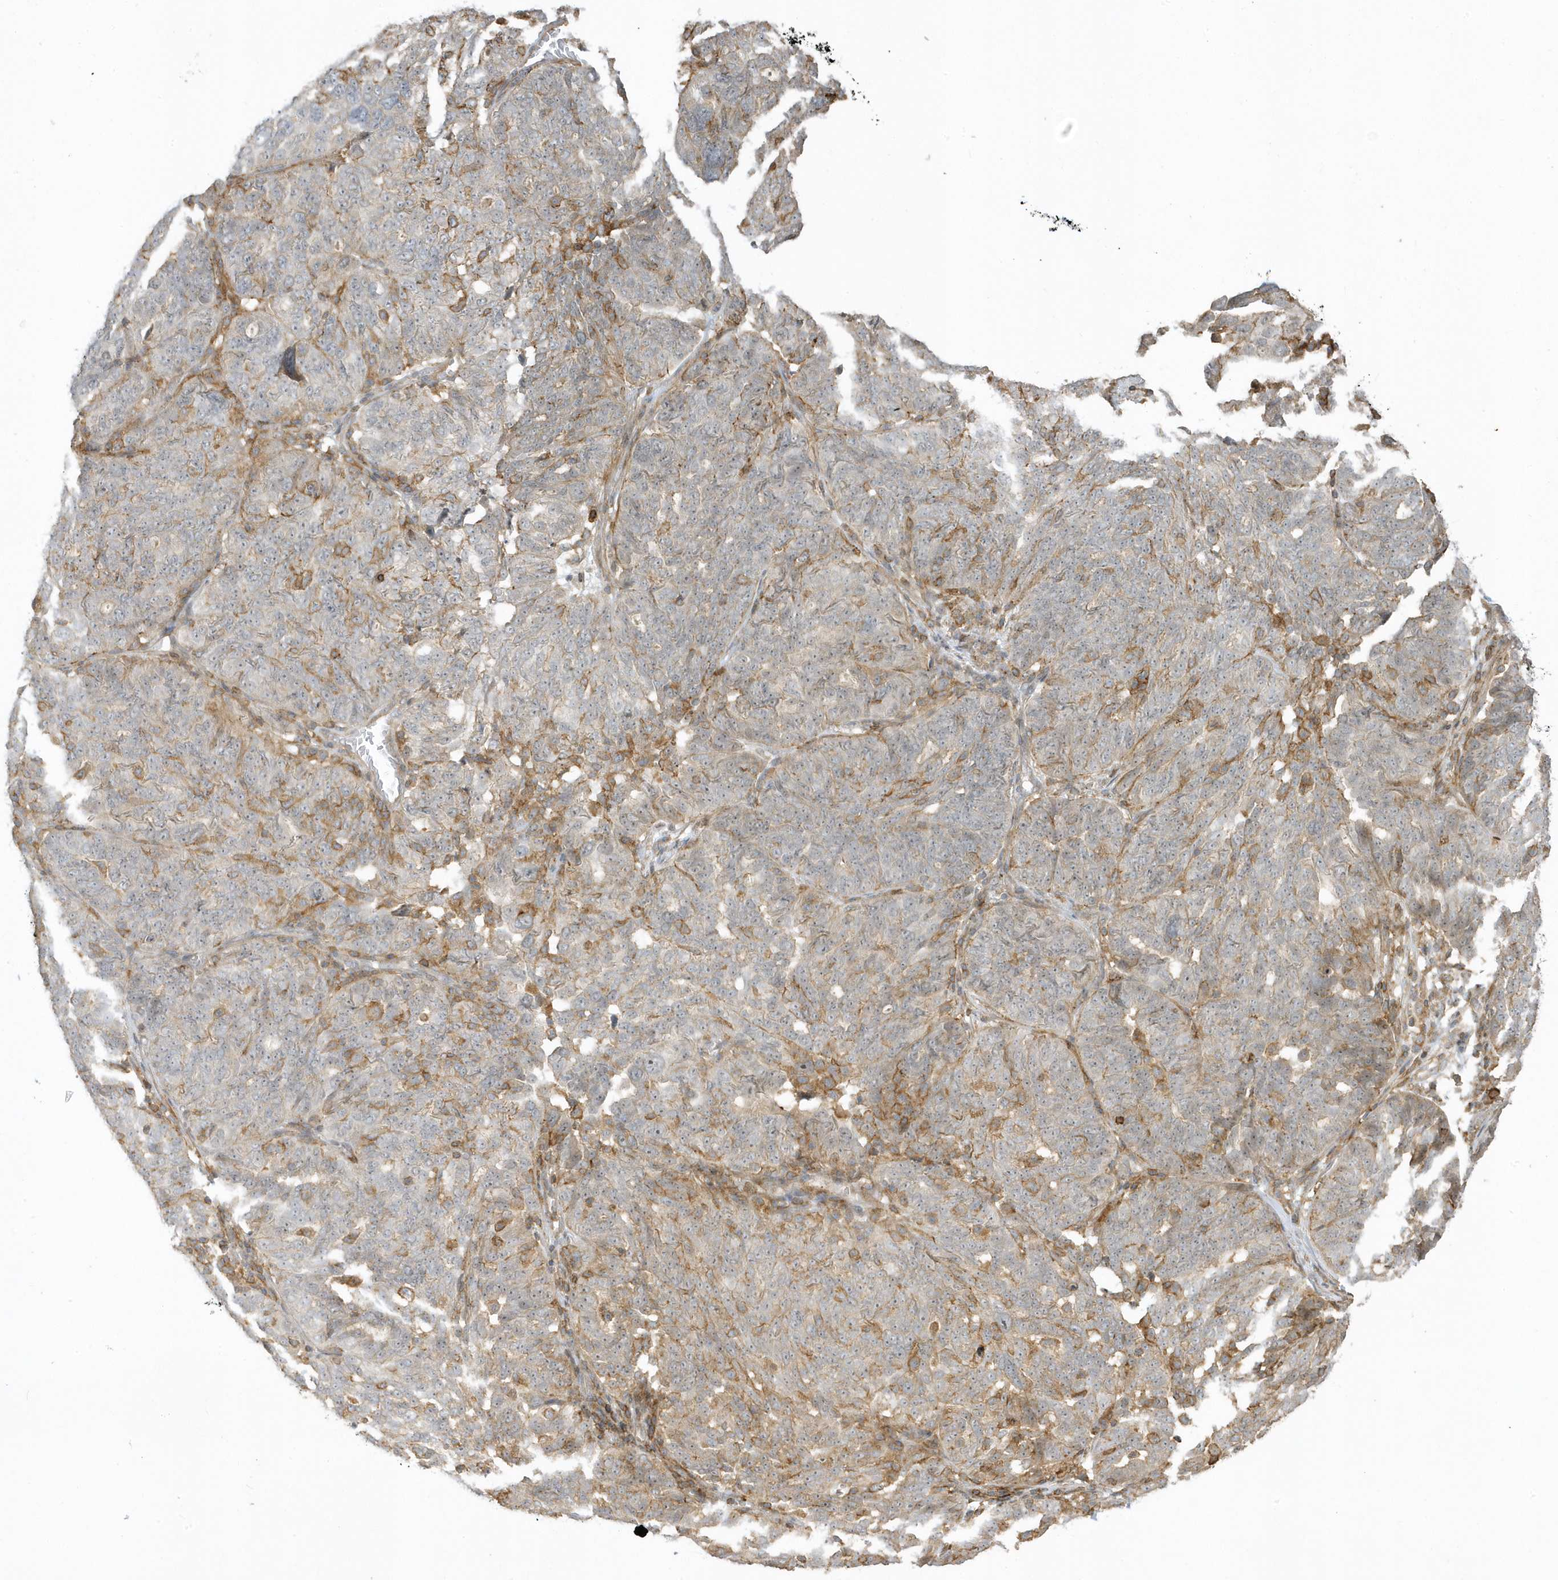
{"staining": {"intensity": "moderate", "quantity": "<25%", "location": "cytoplasmic/membranous"}, "tissue": "ovarian cancer", "cell_type": "Tumor cells", "image_type": "cancer", "snomed": [{"axis": "morphology", "description": "Cystadenocarcinoma, serous, NOS"}, {"axis": "topography", "description": "Ovary"}], "caption": "Immunohistochemical staining of human ovarian serous cystadenocarcinoma shows low levels of moderate cytoplasmic/membranous expression in approximately <25% of tumor cells.", "gene": "ZBTB8A", "patient": {"sex": "female", "age": 59}}